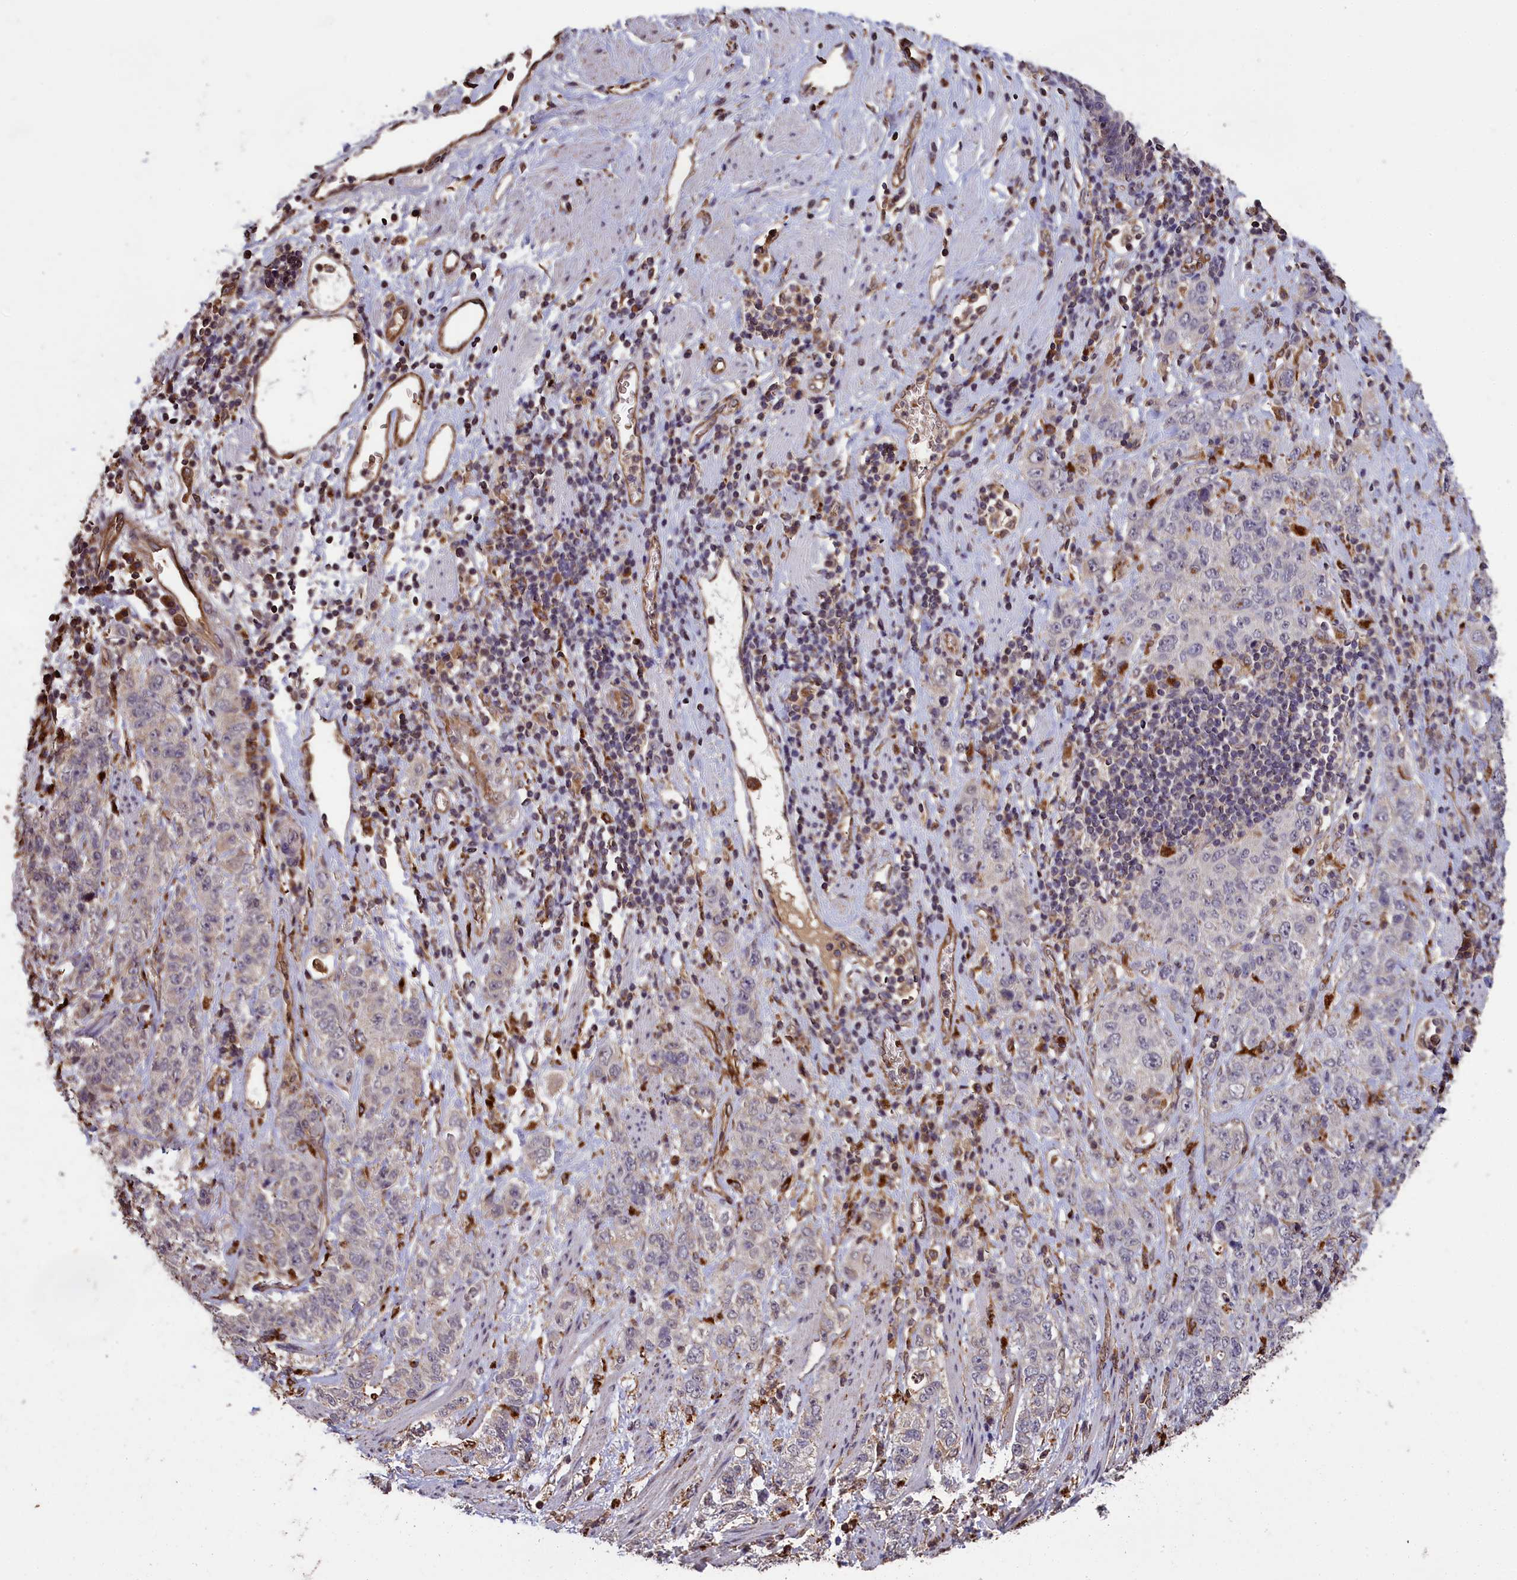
{"staining": {"intensity": "negative", "quantity": "none", "location": "none"}, "tissue": "stomach cancer", "cell_type": "Tumor cells", "image_type": "cancer", "snomed": [{"axis": "morphology", "description": "Adenocarcinoma, NOS"}, {"axis": "topography", "description": "Stomach"}], "caption": "The histopathology image reveals no significant positivity in tumor cells of stomach cancer.", "gene": "CLRN2", "patient": {"sex": "male", "age": 48}}